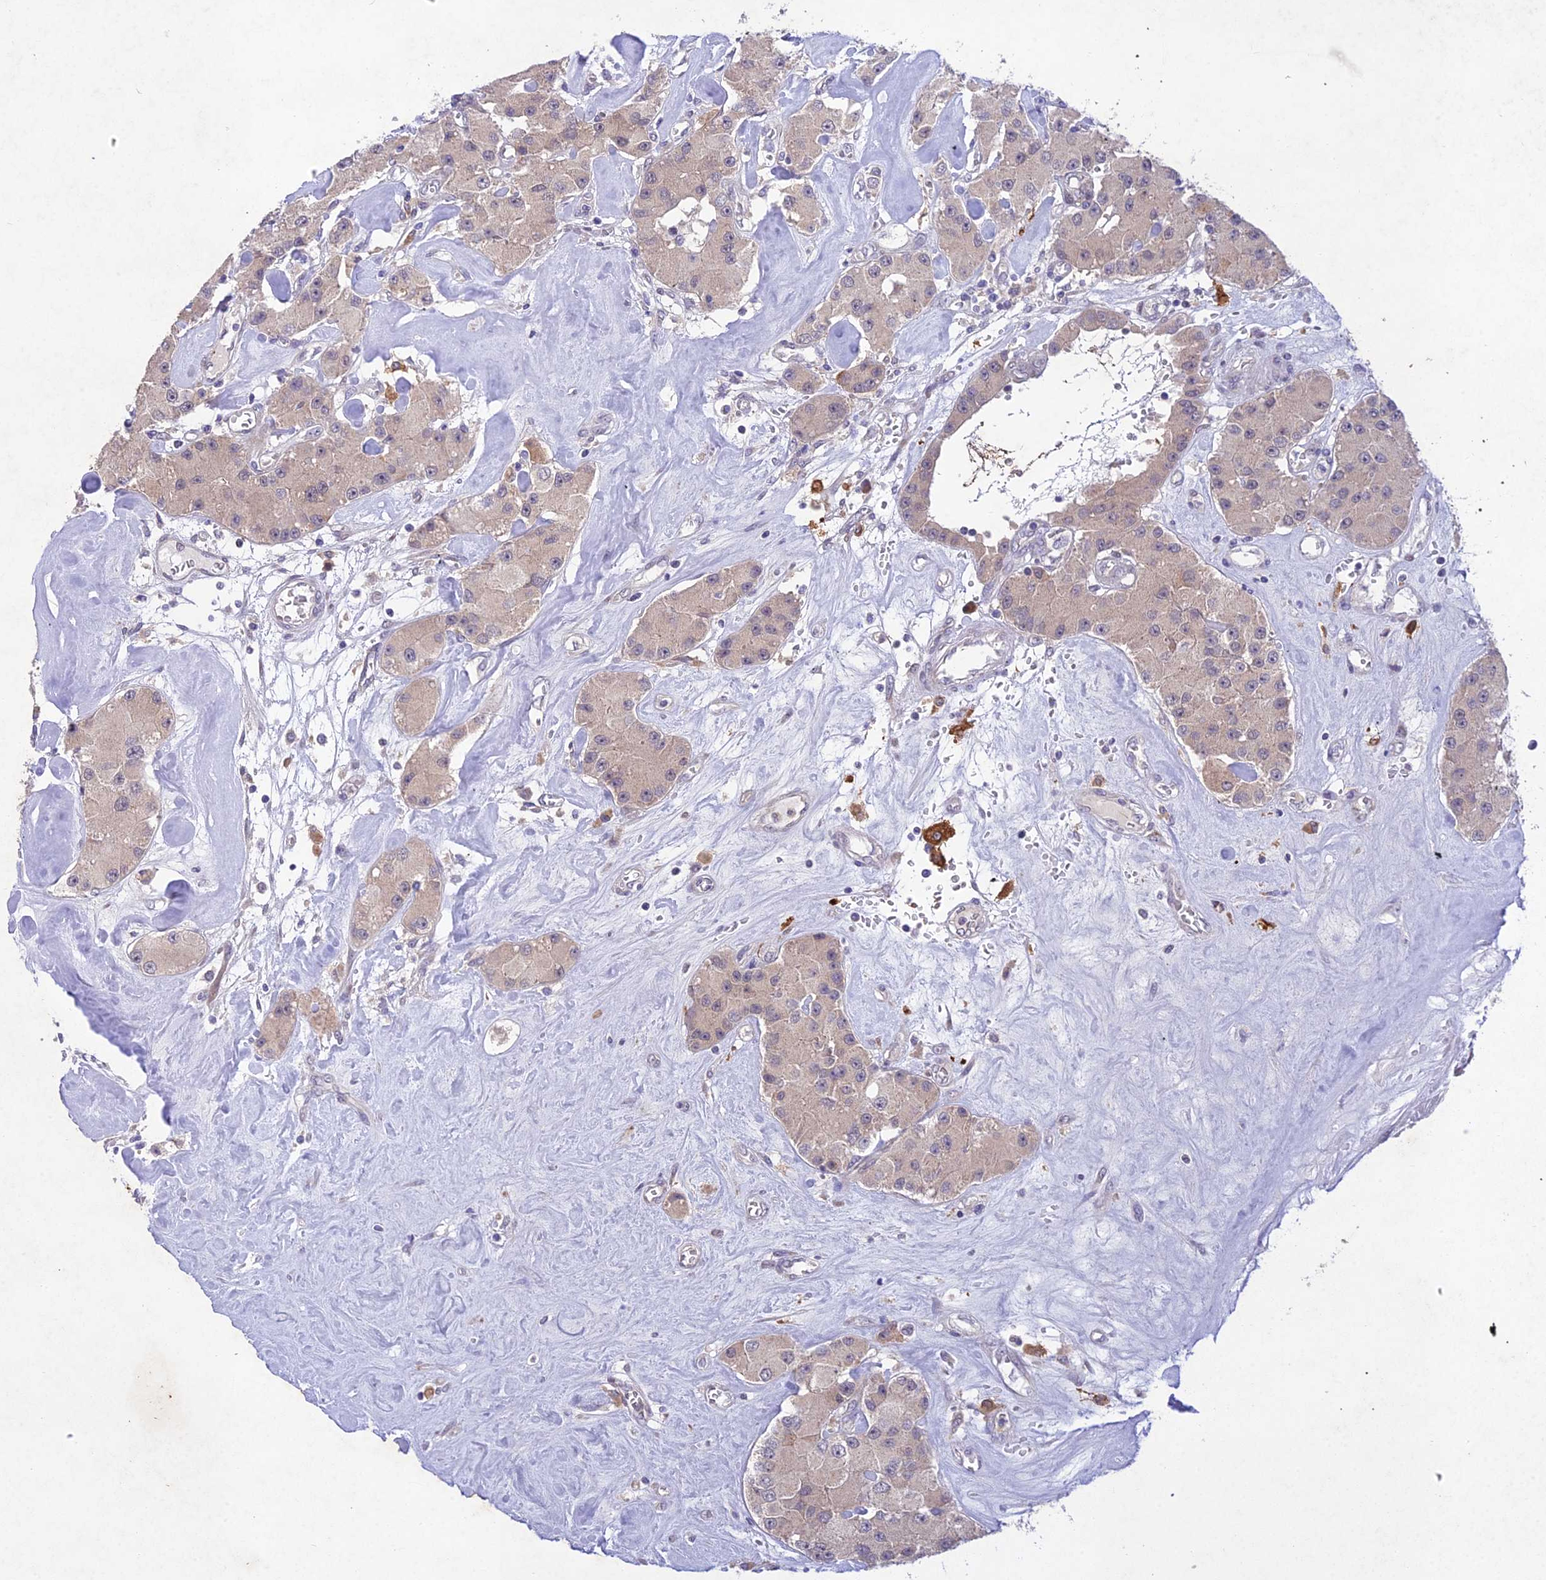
{"staining": {"intensity": "weak", "quantity": "25%-75%", "location": "cytoplasmic/membranous"}, "tissue": "carcinoid", "cell_type": "Tumor cells", "image_type": "cancer", "snomed": [{"axis": "morphology", "description": "Carcinoid, malignant, NOS"}, {"axis": "topography", "description": "Pancreas"}], "caption": "DAB immunohistochemical staining of carcinoid (malignant) displays weak cytoplasmic/membranous protein expression in approximately 25%-75% of tumor cells.", "gene": "ANKRD52", "patient": {"sex": "male", "age": 41}}